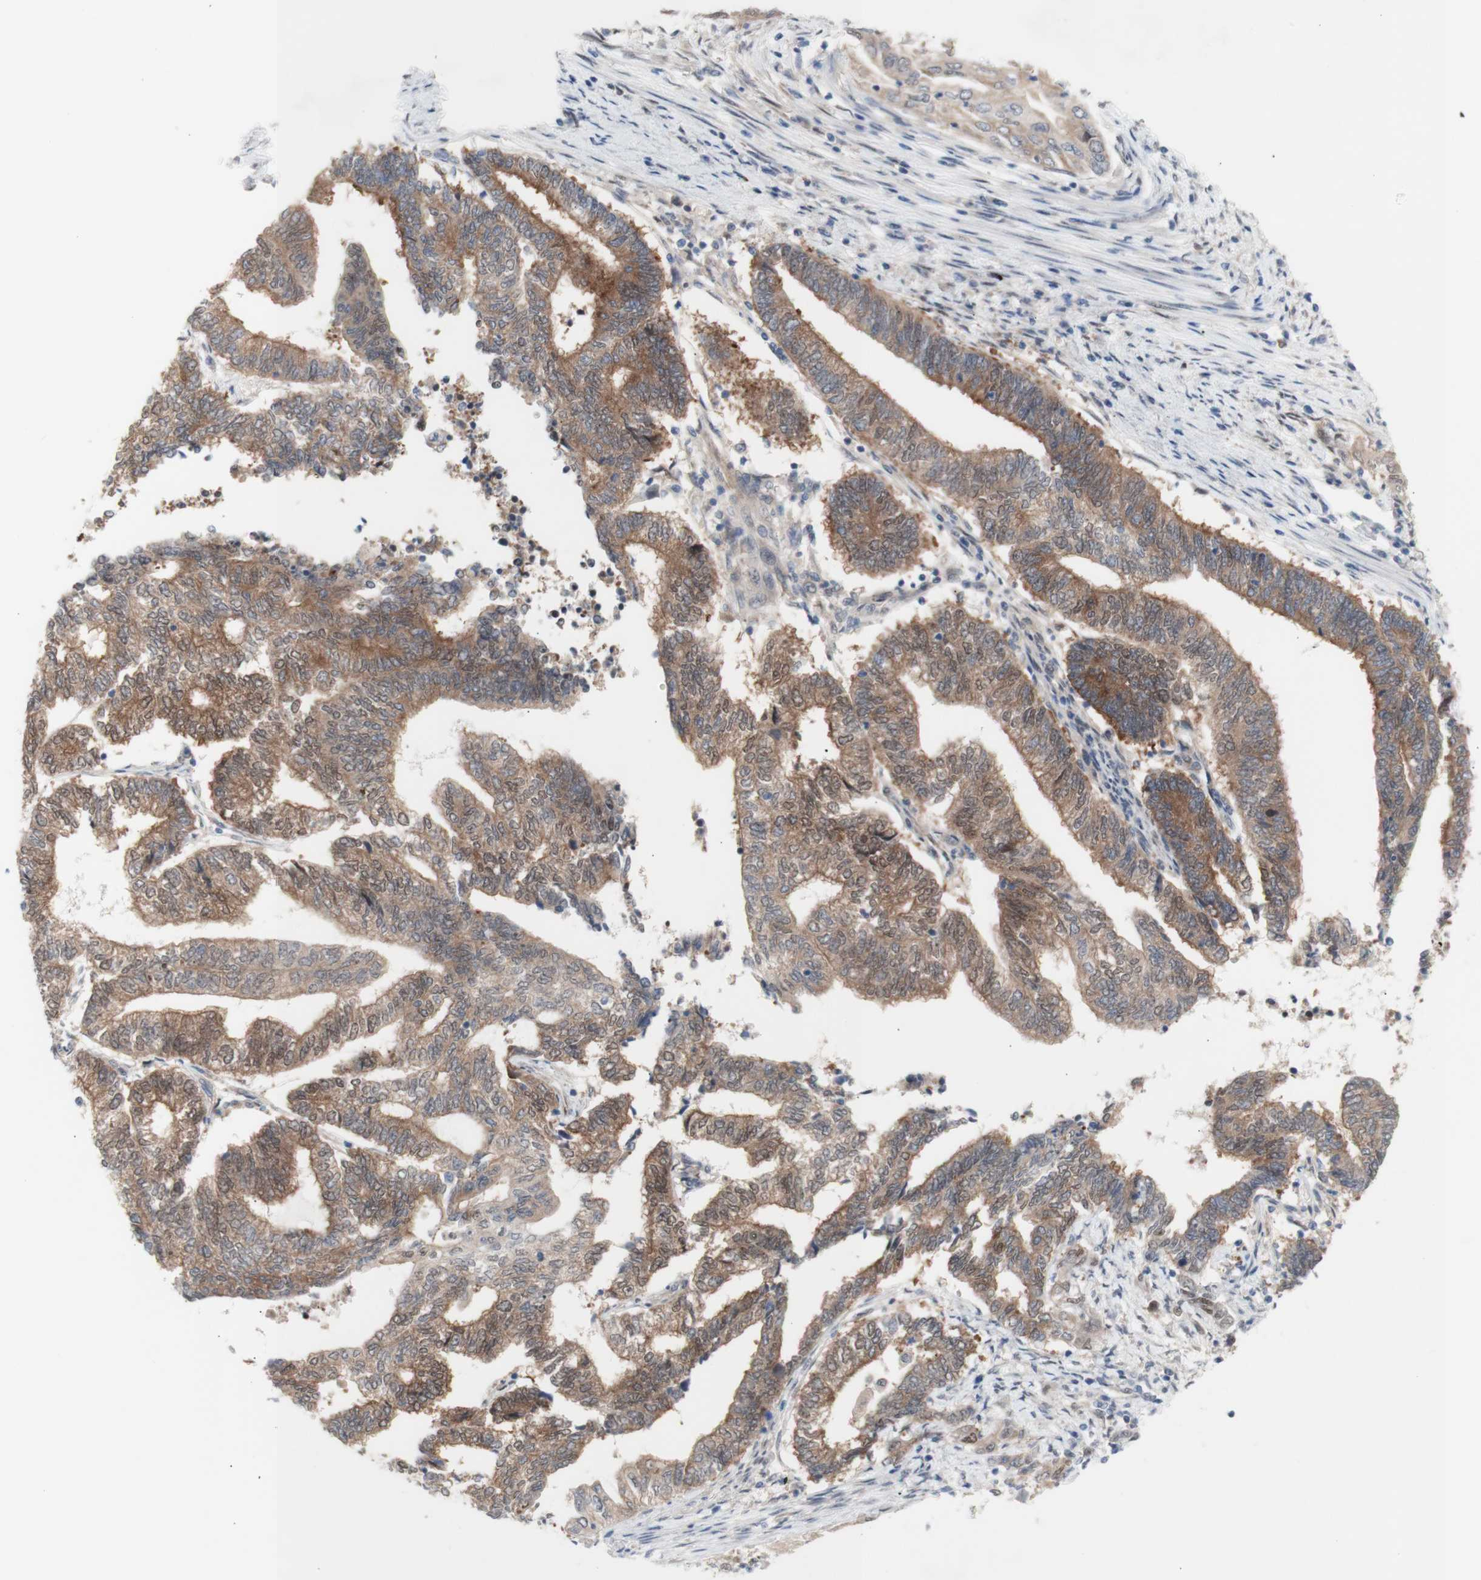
{"staining": {"intensity": "moderate", "quantity": ">75%", "location": "cytoplasmic/membranous"}, "tissue": "endometrial cancer", "cell_type": "Tumor cells", "image_type": "cancer", "snomed": [{"axis": "morphology", "description": "Adenocarcinoma, NOS"}, {"axis": "topography", "description": "Uterus"}, {"axis": "topography", "description": "Endometrium"}], "caption": "Endometrial adenocarcinoma stained with IHC displays moderate cytoplasmic/membranous staining in about >75% of tumor cells.", "gene": "PRMT5", "patient": {"sex": "female", "age": 70}}